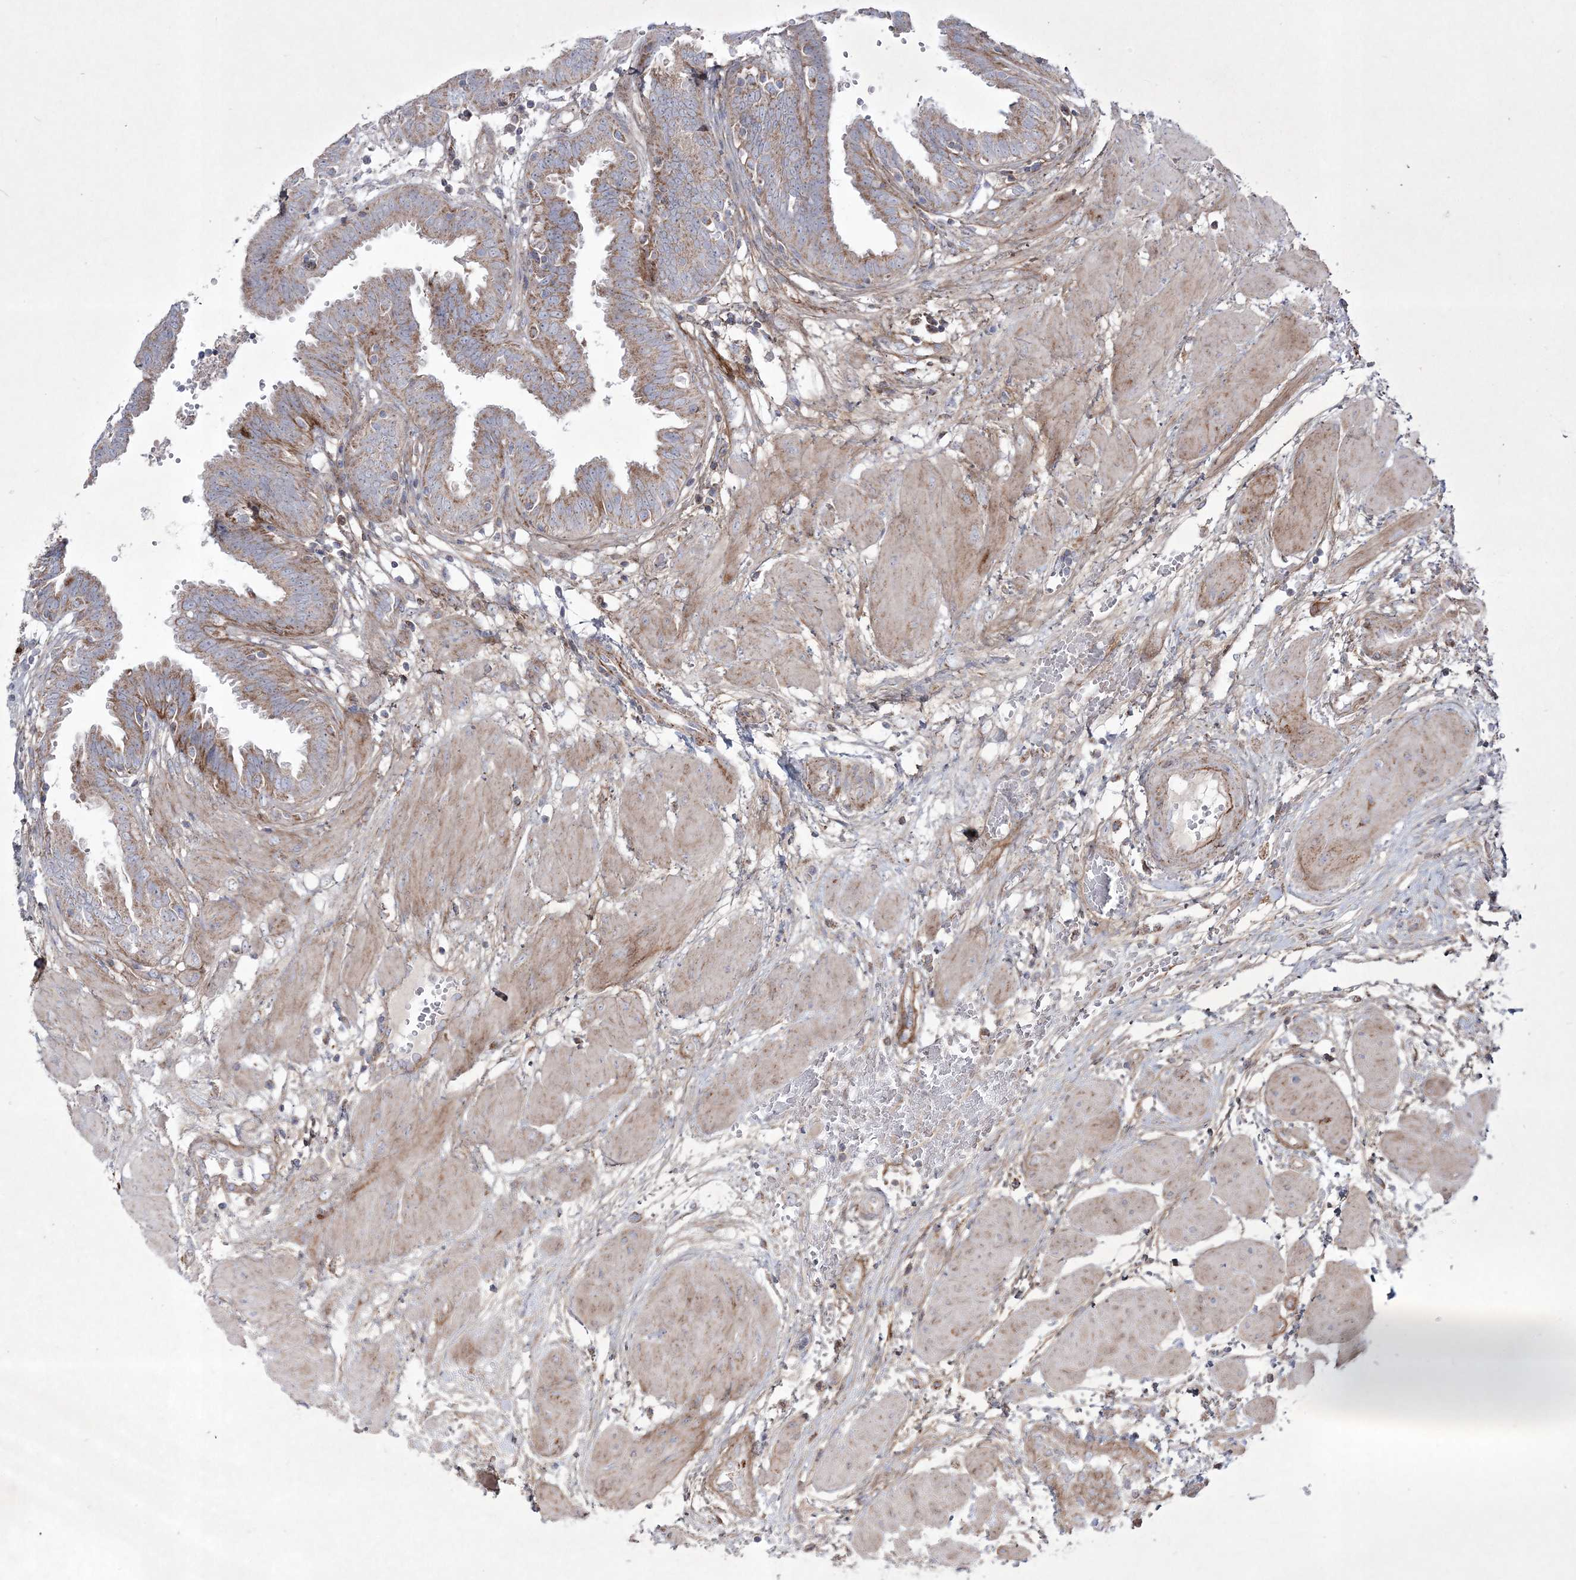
{"staining": {"intensity": "moderate", "quantity": ">75%", "location": "cytoplasmic/membranous"}, "tissue": "fallopian tube", "cell_type": "Glandular cells", "image_type": "normal", "snomed": [{"axis": "morphology", "description": "Normal tissue, NOS"}, {"axis": "topography", "description": "Fallopian tube"}, {"axis": "topography", "description": "Placenta"}], "caption": "A medium amount of moderate cytoplasmic/membranous positivity is appreciated in about >75% of glandular cells in unremarkable fallopian tube.", "gene": "RICTOR", "patient": {"sex": "female", "age": 32}}